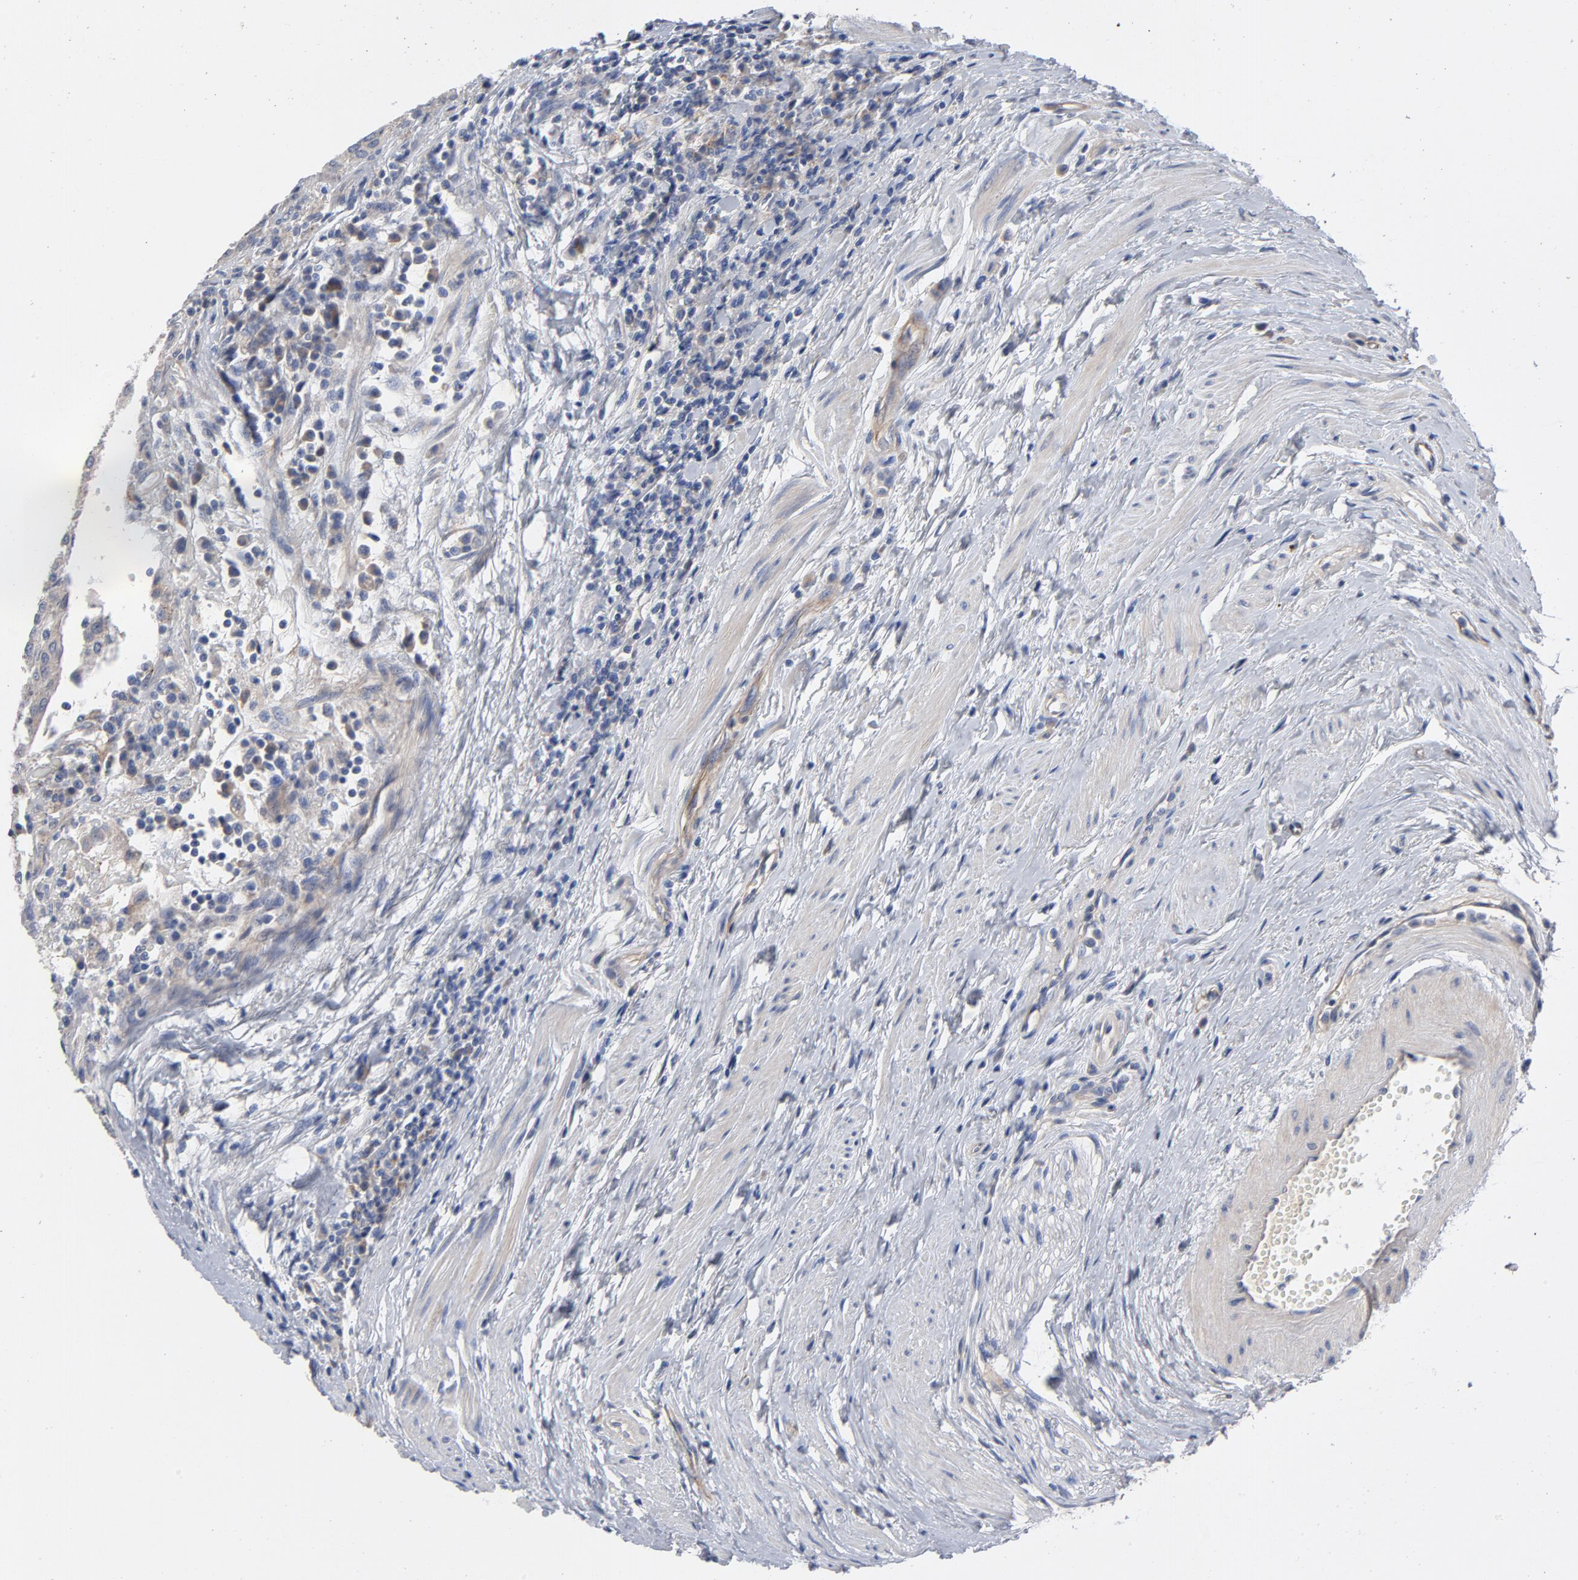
{"staining": {"intensity": "weak", "quantity": "25%-75%", "location": "cytoplasmic/membranous"}, "tissue": "urothelial cancer", "cell_type": "Tumor cells", "image_type": "cancer", "snomed": [{"axis": "morphology", "description": "Urothelial carcinoma, High grade"}, {"axis": "topography", "description": "Urinary bladder"}], "caption": "Protein staining exhibits weak cytoplasmic/membranous staining in about 25%-75% of tumor cells in urothelial carcinoma (high-grade). (IHC, brightfield microscopy, high magnification).", "gene": "CCDC134", "patient": {"sex": "female", "age": 85}}